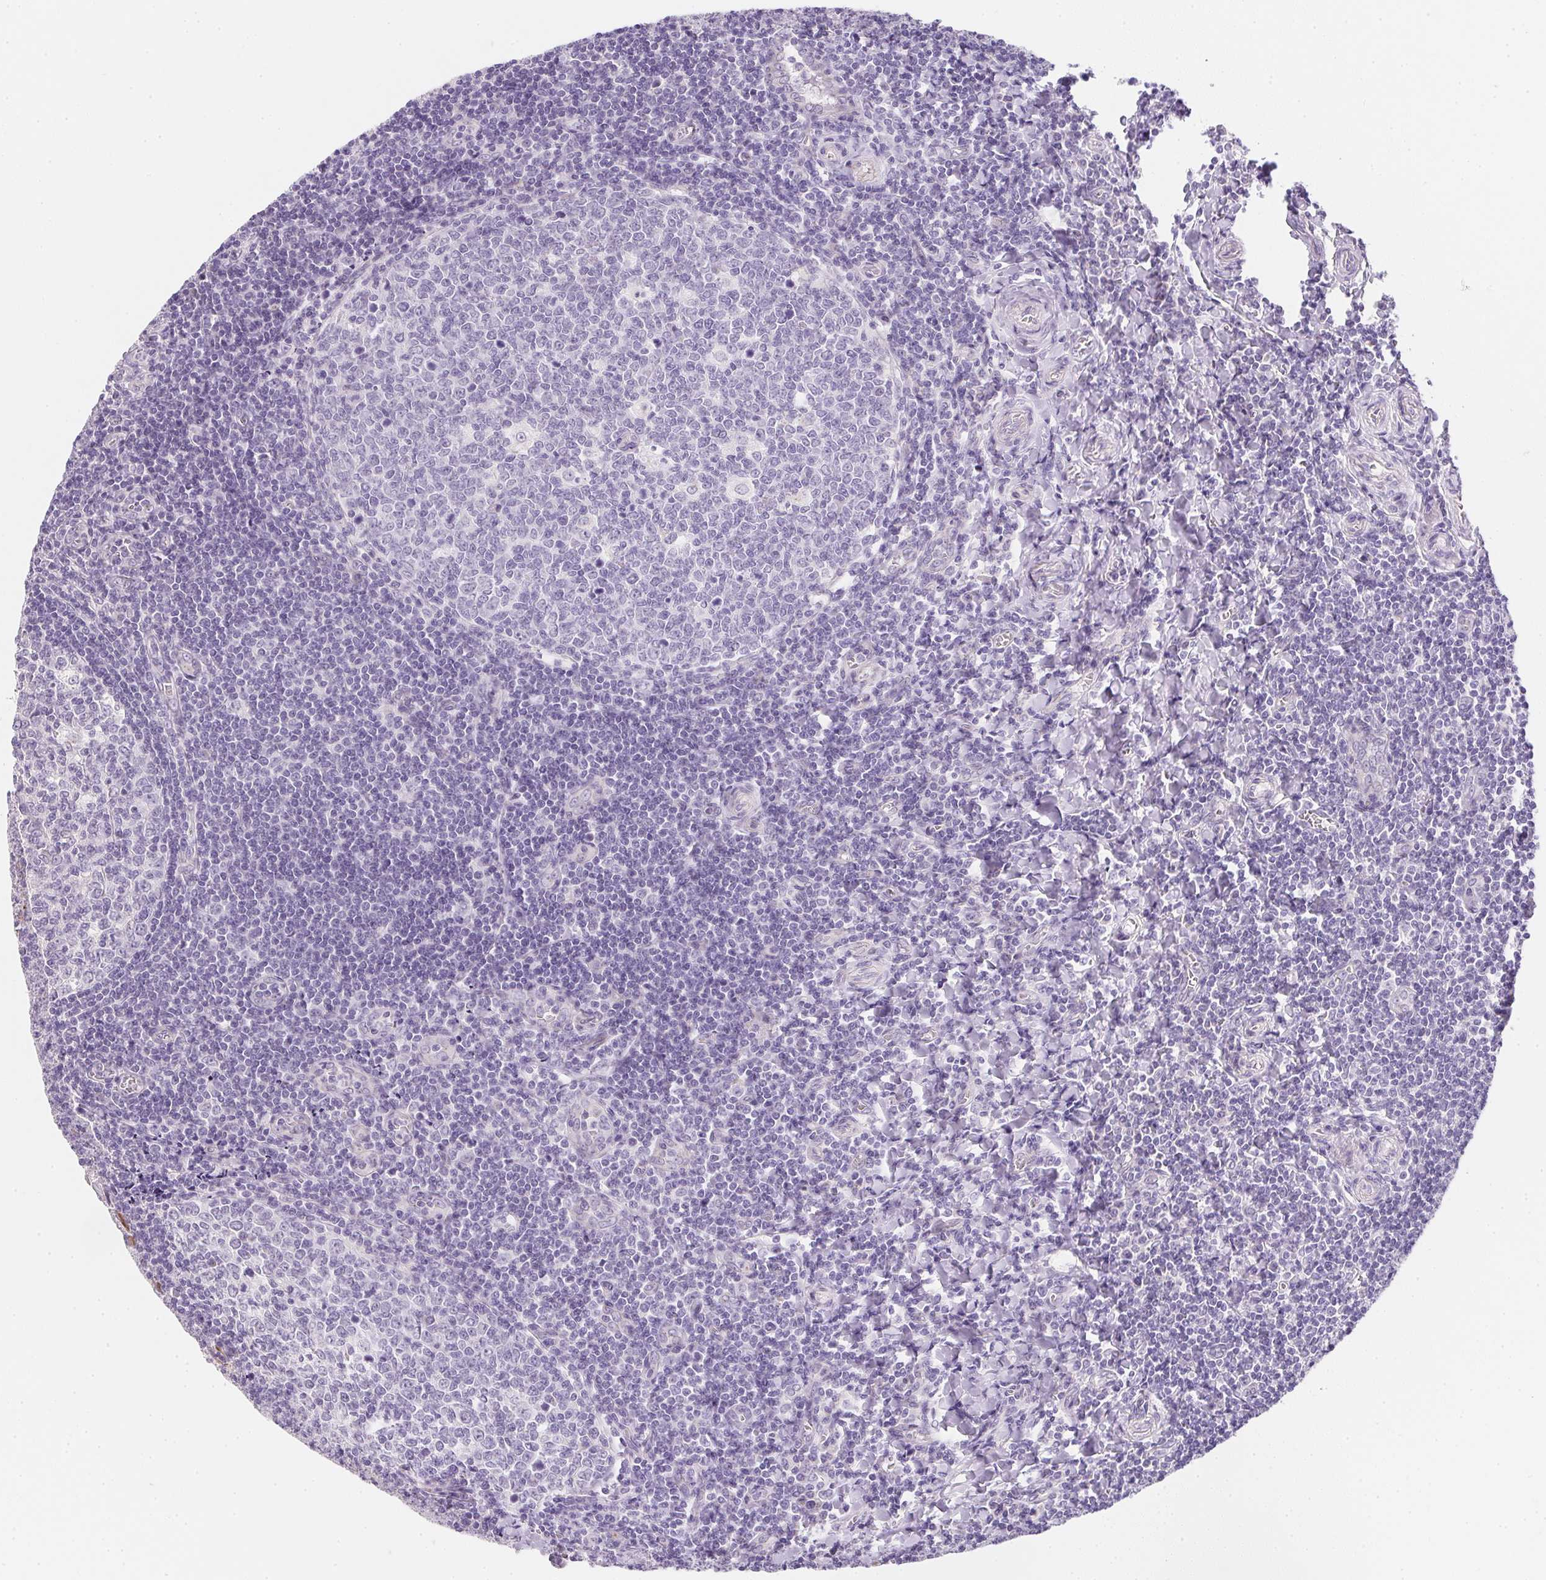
{"staining": {"intensity": "negative", "quantity": "none", "location": "none"}, "tissue": "tonsil", "cell_type": "Germinal center cells", "image_type": "normal", "snomed": [{"axis": "morphology", "description": "Normal tissue, NOS"}, {"axis": "morphology", "description": "Inflammation, NOS"}, {"axis": "topography", "description": "Tonsil"}], "caption": "IHC of normal tonsil exhibits no positivity in germinal center cells.", "gene": "AQP5", "patient": {"sex": "female", "age": 31}}